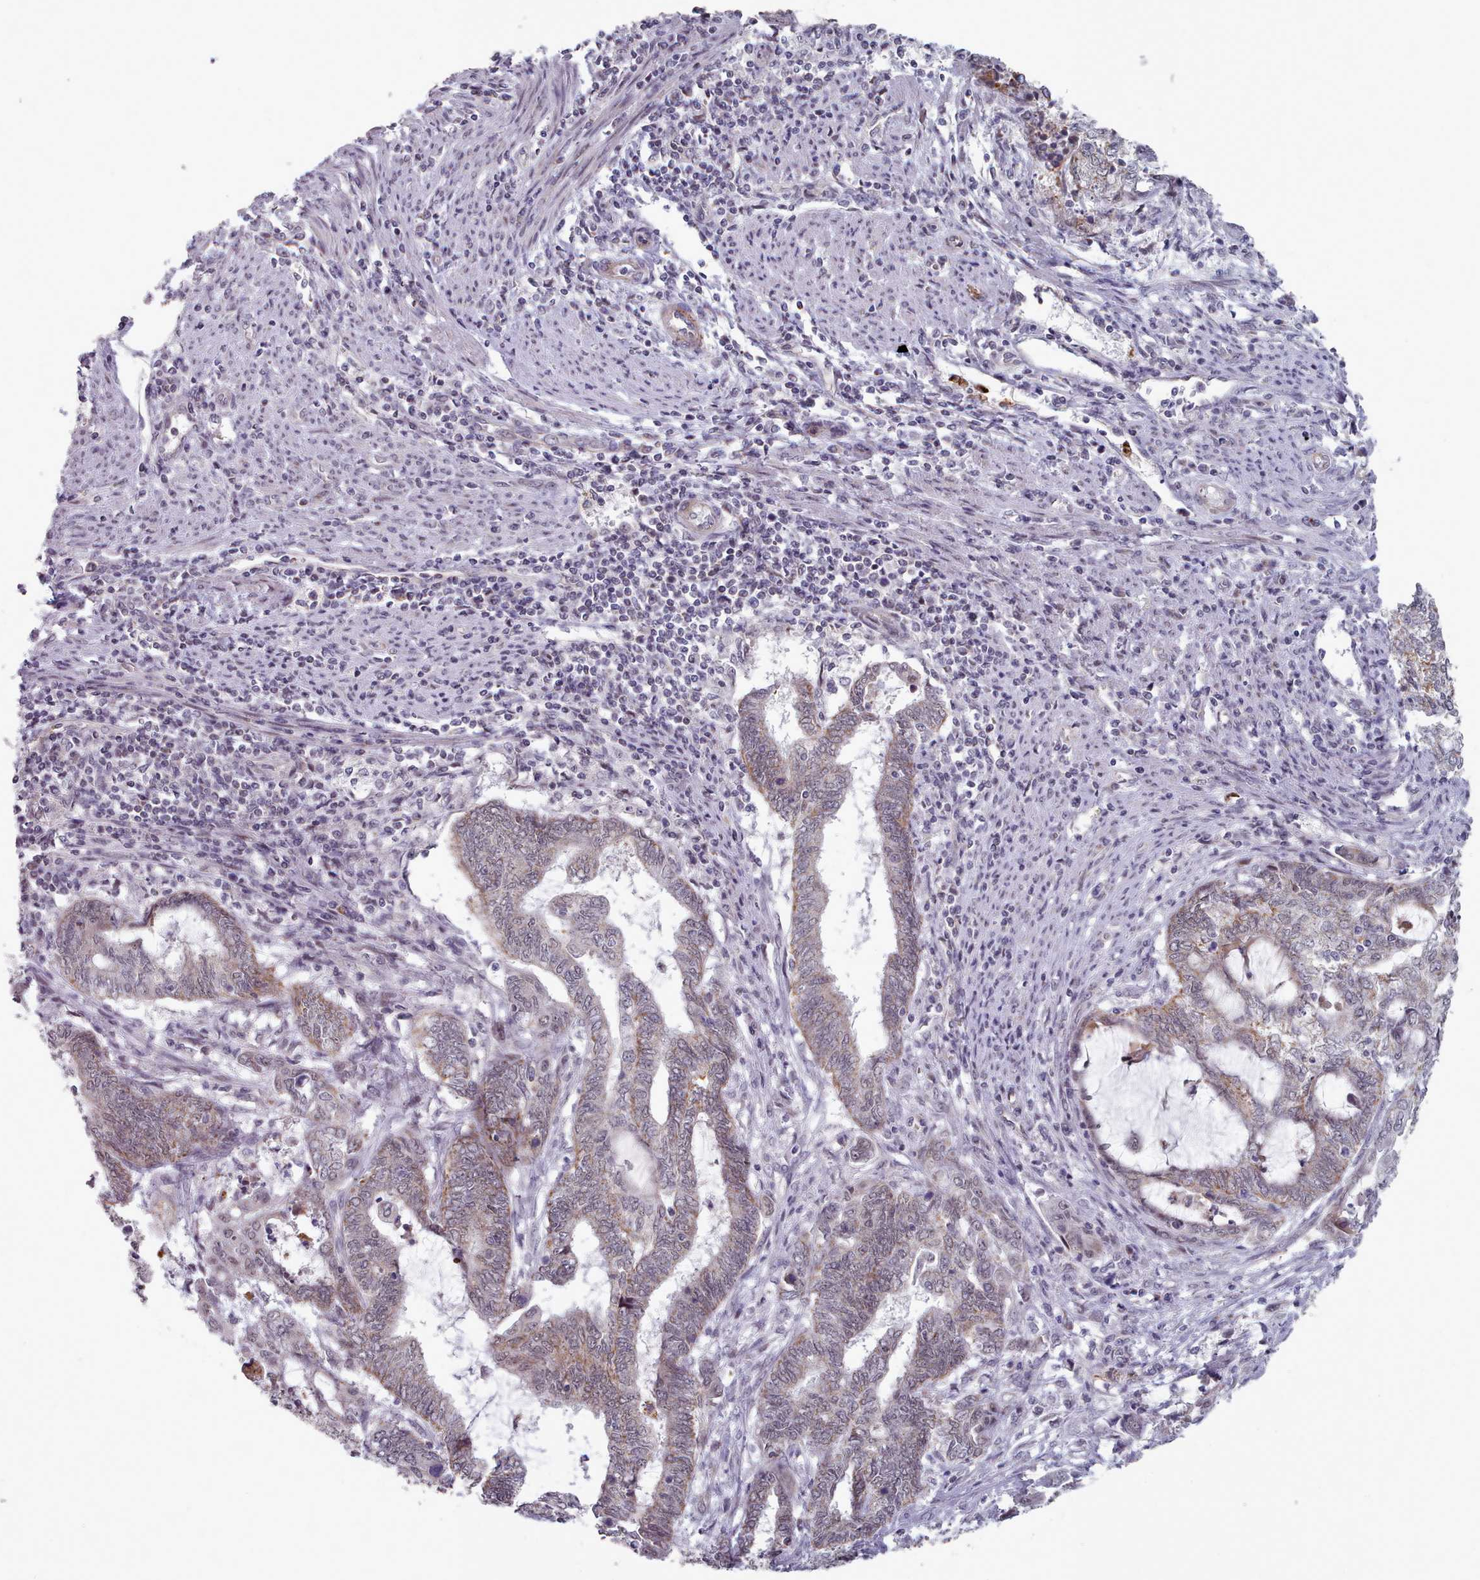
{"staining": {"intensity": "moderate", "quantity": "<25%", "location": "cytoplasmic/membranous"}, "tissue": "endometrial cancer", "cell_type": "Tumor cells", "image_type": "cancer", "snomed": [{"axis": "morphology", "description": "Adenocarcinoma, NOS"}, {"axis": "topography", "description": "Uterus"}, {"axis": "topography", "description": "Endometrium"}], "caption": "Protein expression analysis of endometrial cancer shows moderate cytoplasmic/membranous staining in about <25% of tumor cells.", "gene": "TRARG1", "patient": {"sex": "female", "age": 70}}